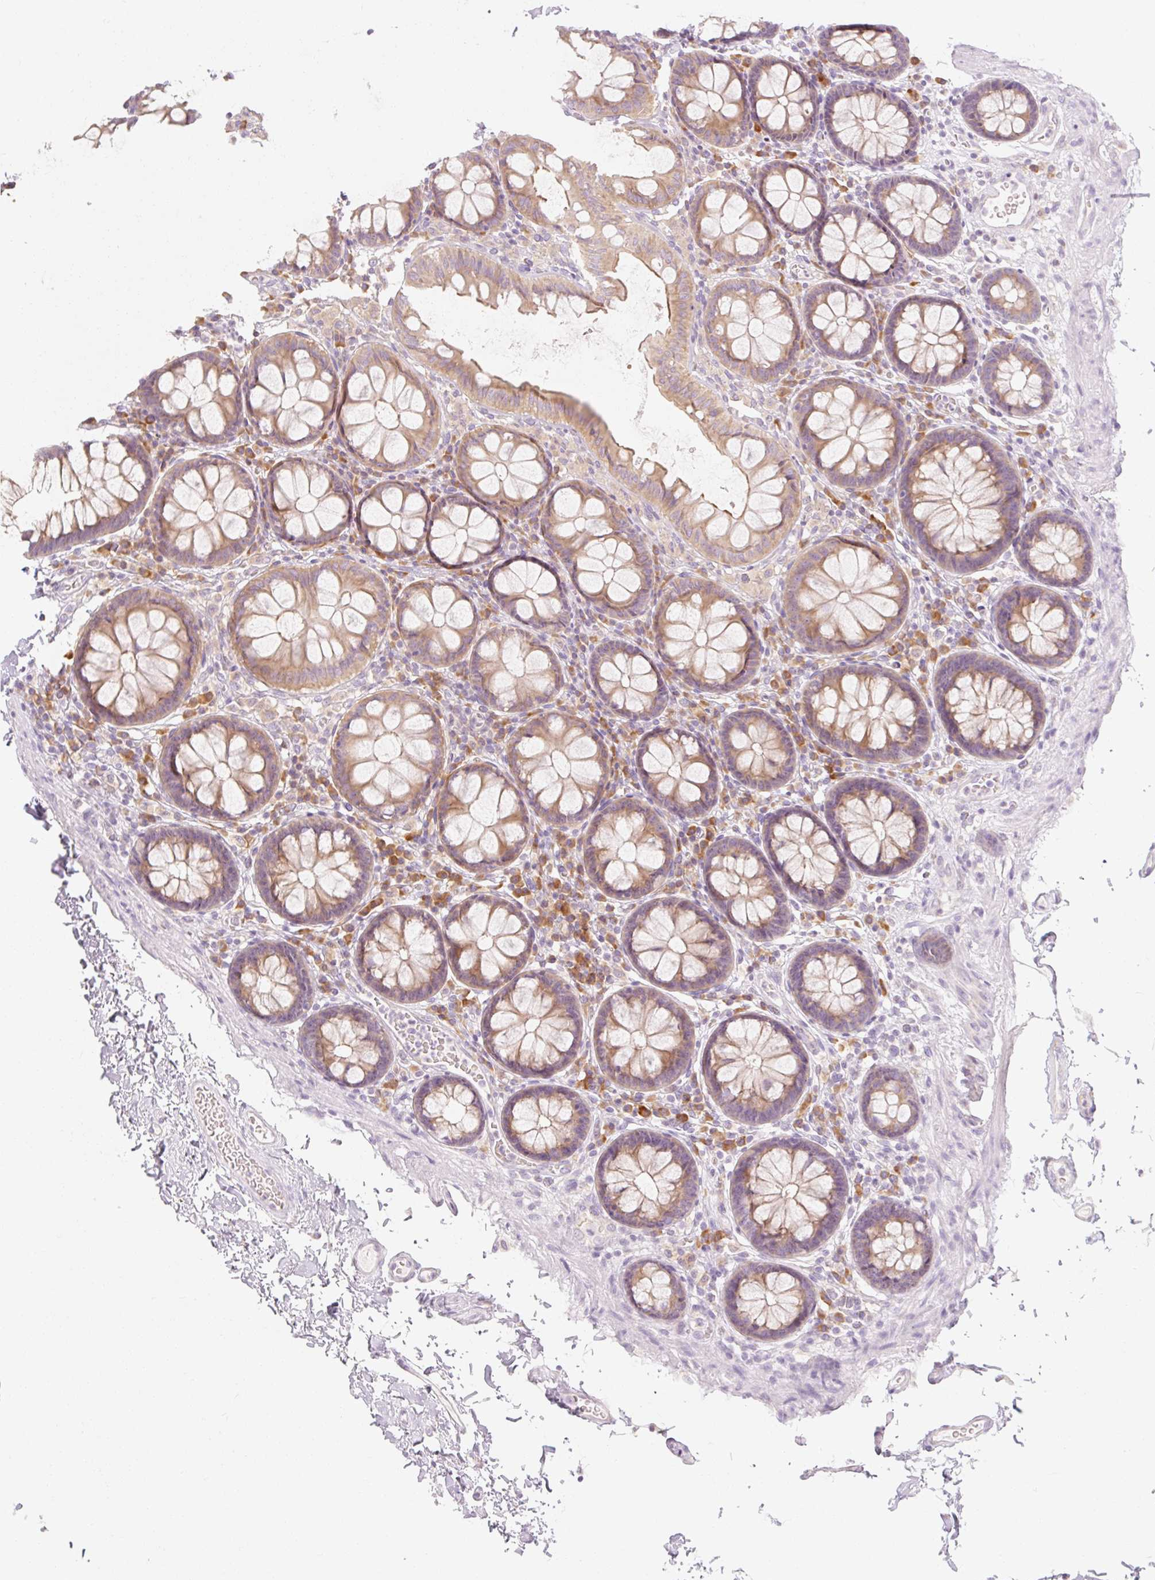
{"staining": {"intensity": "negative", "quantity": "none", "location": "none"}, "tissue": "colon", "cell_type": "Endothelial cells", "image_type": "normal", "snomed": [{"axis": "morphology", "description": "Normal tissue, NOS"}, {"axis": "topography", "description": "Colon"}, {"axis": "topography", "description": "Peripheral nerve tissue"}], "caption": "IHC micrograph of normal human colon stained for a protein (brown), which displays no expression in endothelial cells. (DAB IHC with hematoxylin counter stain).", "gene": "MYO1D", "patient": {"sex": "male", "age": 84}}